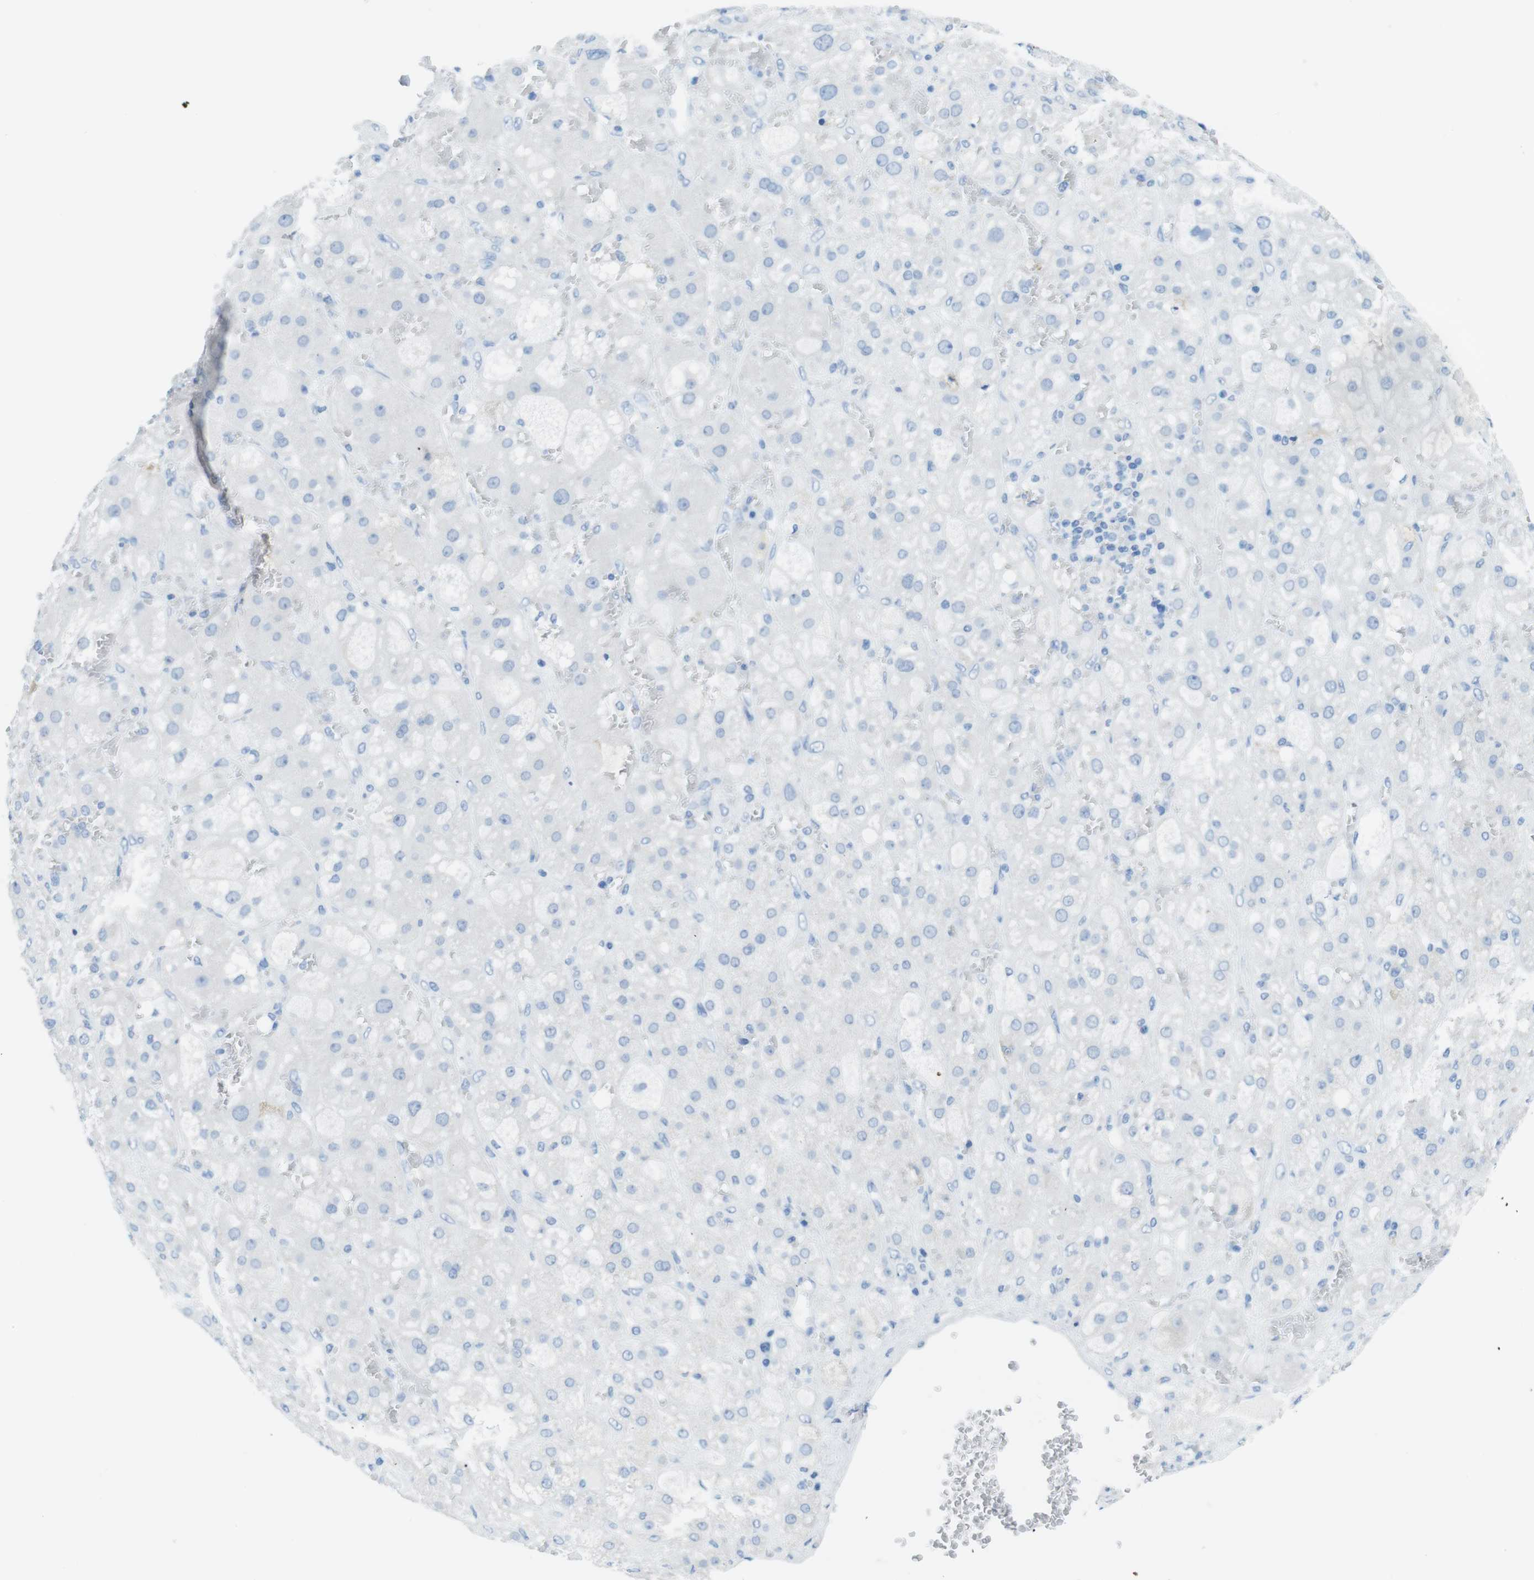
{"staining": {"intensity": "weak", "quantity": "<25%", "location": "cytoplasmic/membranous"}, "tissue": "adrenal gland", "cell_type": "Glandular cells", "image_type": "normal", "snomed": [{"axis": "morphology", "description": "Normal tissue, NOS"}, {"axis": "topography", "description": "Adrenal gland"}], "caption": "Immunohistochemistry histopathology image of benign adrenal gland: adrenal gland stained with DAB (3,3'-diaminobenzidine) reveals no significant protein expression in glandular cells. Brightfield microscopy of immunohistochemistry stained with DAB (3,3'-diaminobenzidine) (brown) and hematoxylin (blue), captured at high magnification.", "gene": "GAP43", "patient": {"sex": "female", "age": 47}}